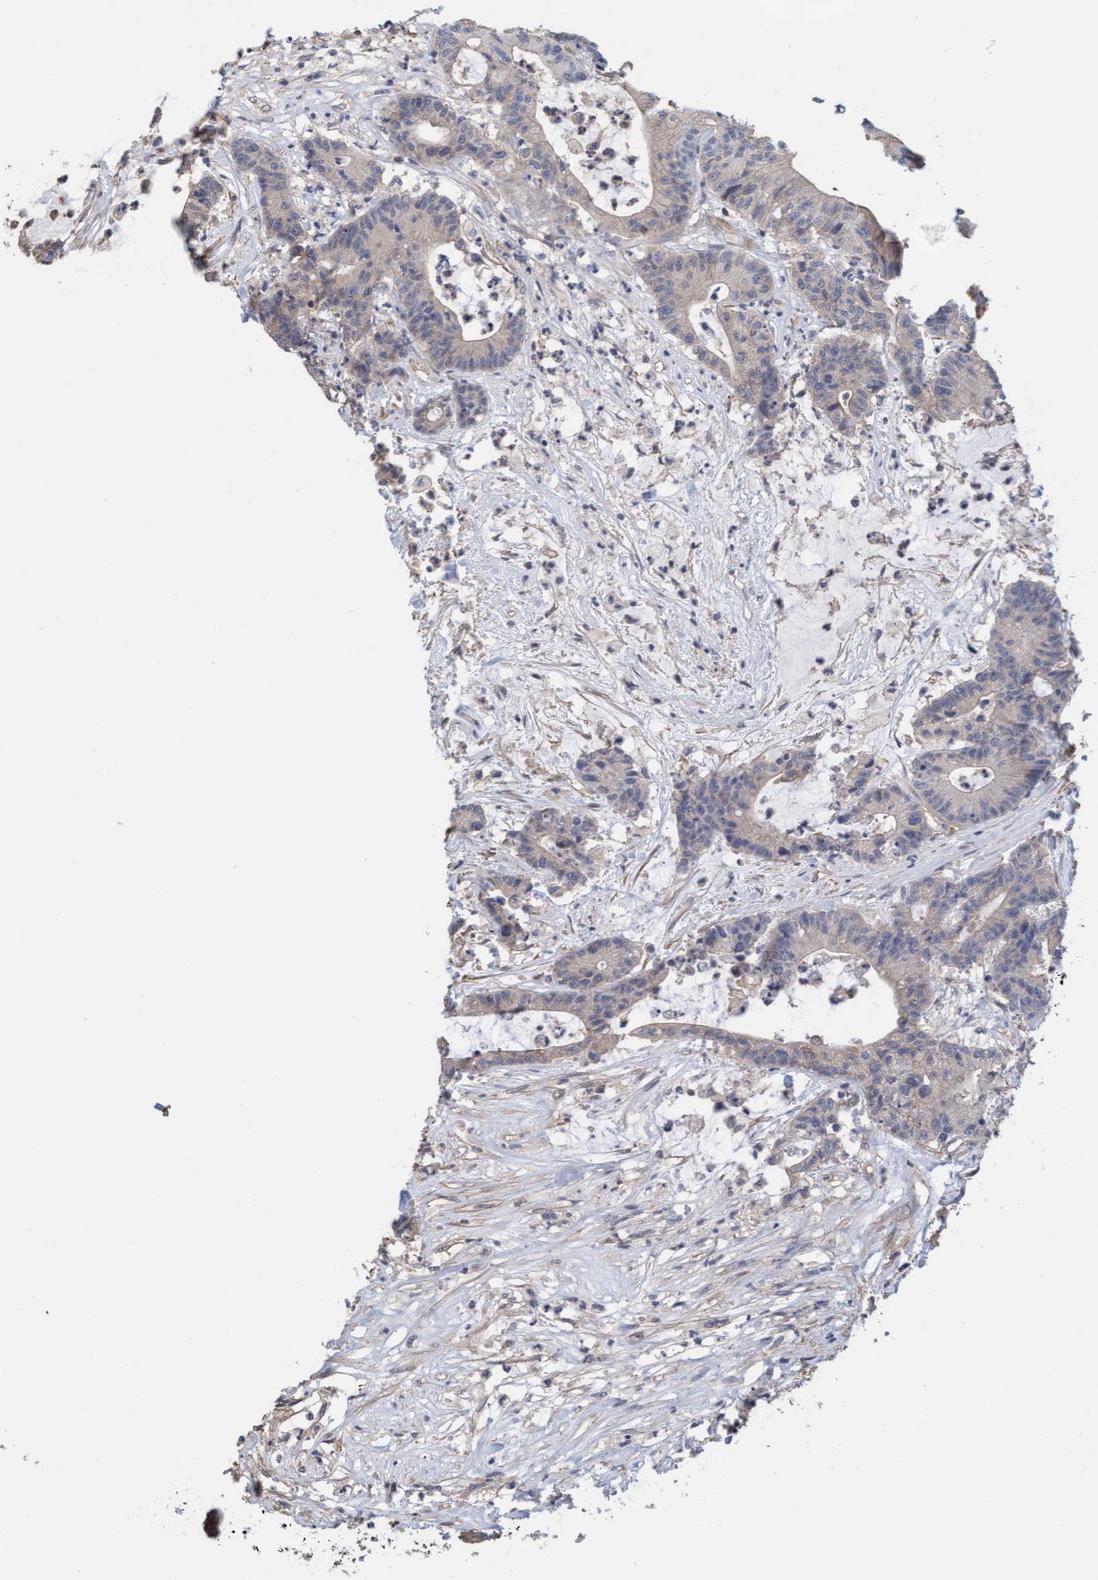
{"staining": {"intensity": "negative", "quantity": "none", "location": "none"}, "tissue": "colorectal cancer", "cell_type": "Tumor cells", "image_type": "cancer", "snomed": [{"axis": "morphology", "description": "Adenocarcinoma, NOS"}, {"axis": "topography", "description": "Colon"}], "caption": "DAB (3,3'-diaminobenzidine) immunohistochemical staining of colorectal cancer reveals no significant positivity in tumor cells.", "gene": "FXR2", "patient": {"sex": "female", "age": 84}}